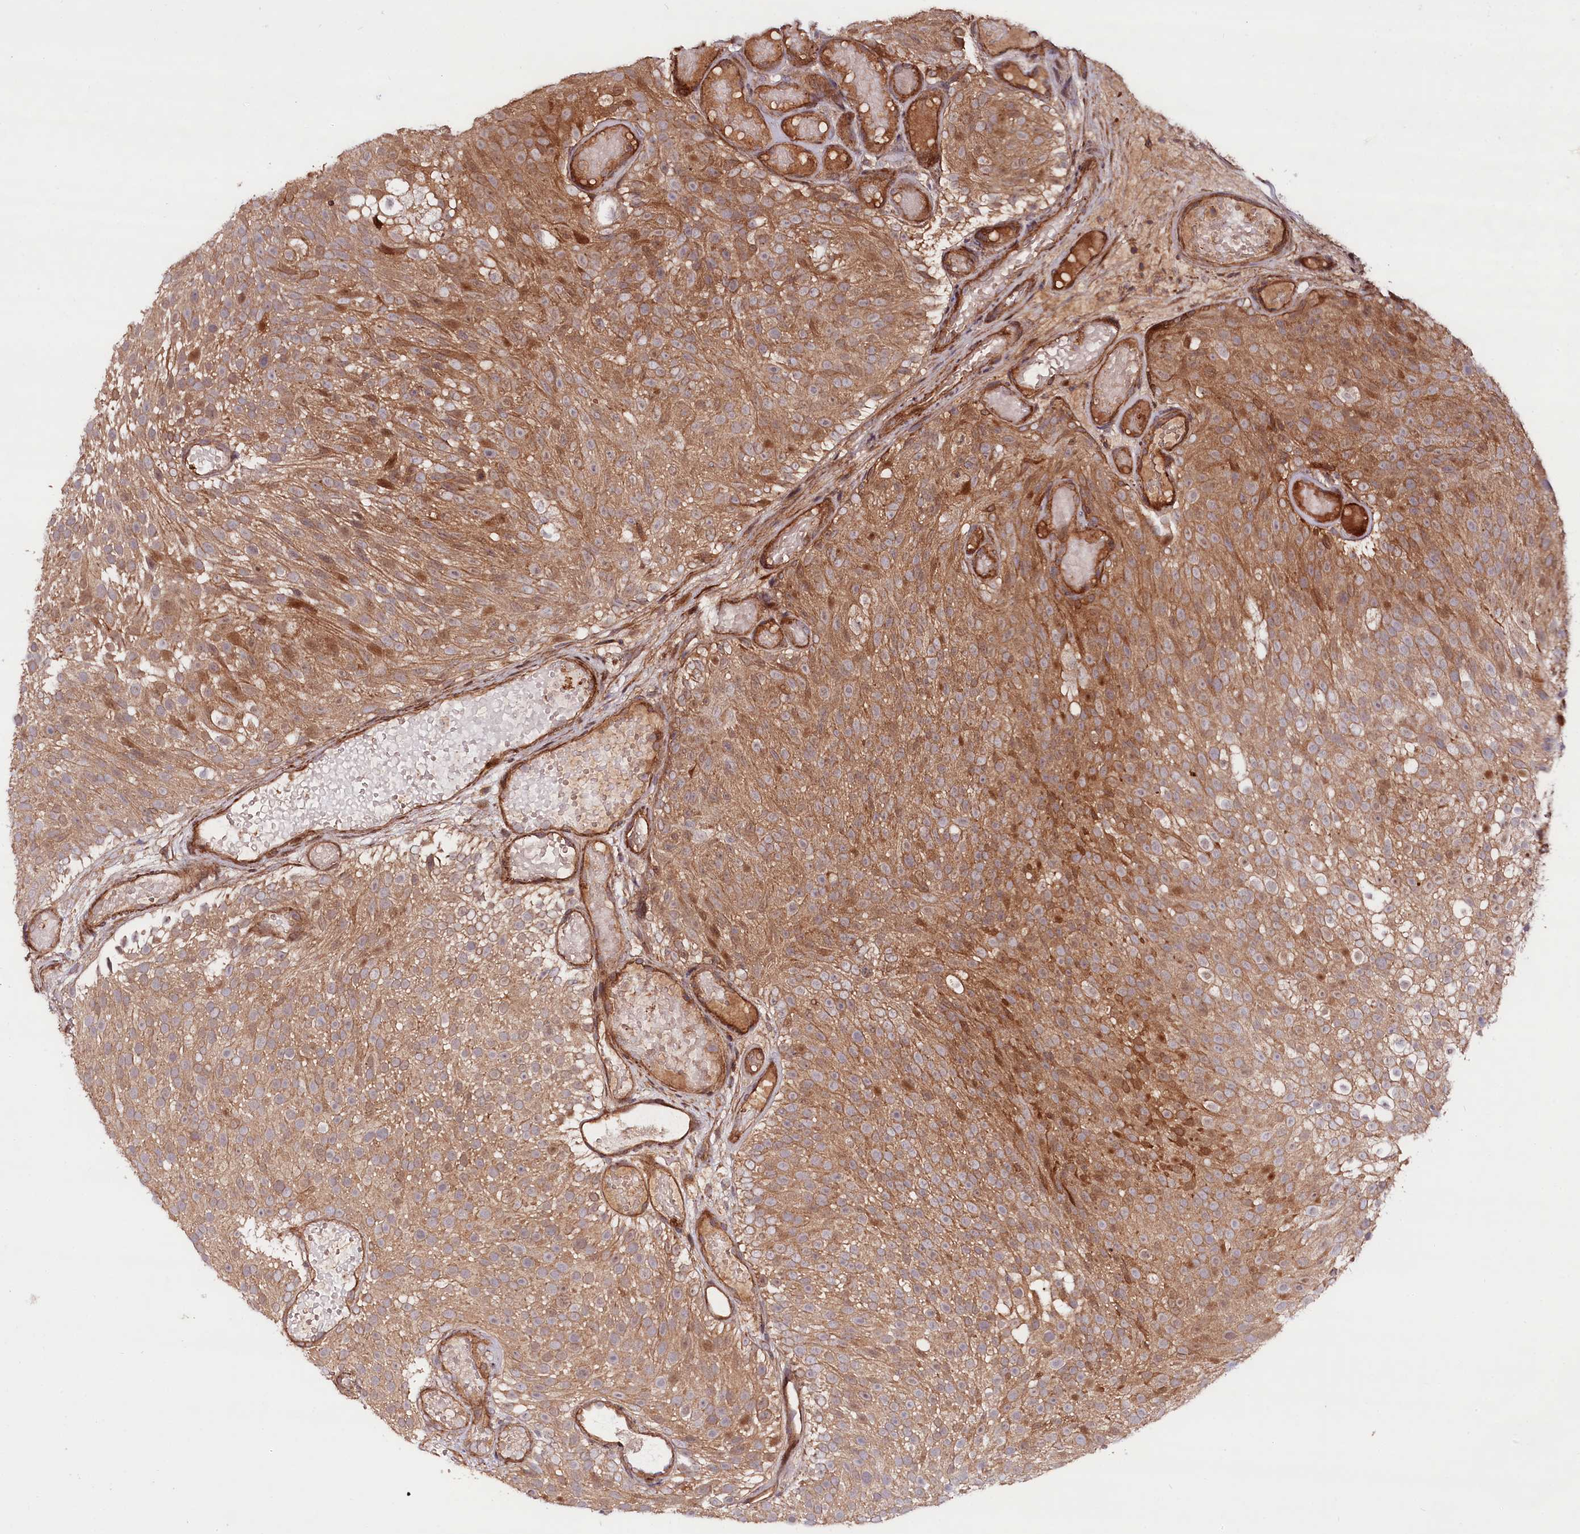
{"staining": {"intensity": "moderate", "quantity": ">75%", "location": "cytoplasmic/membranous"}, "tissue": "urothelial cancer", "cell_type": "Tumor cells", "image_type": "cancer", "snomed": [{"axis": "morphology", "description": "Urothelial carcinoma, Low grade"}, {"axis": "topography", "description": "Urinary bladder"}], "caption": "Urothelial carcinoma (low-grade) stained for a protein (brown) reveals moderate cytoplasmic/membranous positive positivity in approximately >75% of tumor cells.", "gene": "NEDD1", "patient": {"sex": "male", "age": 78}}